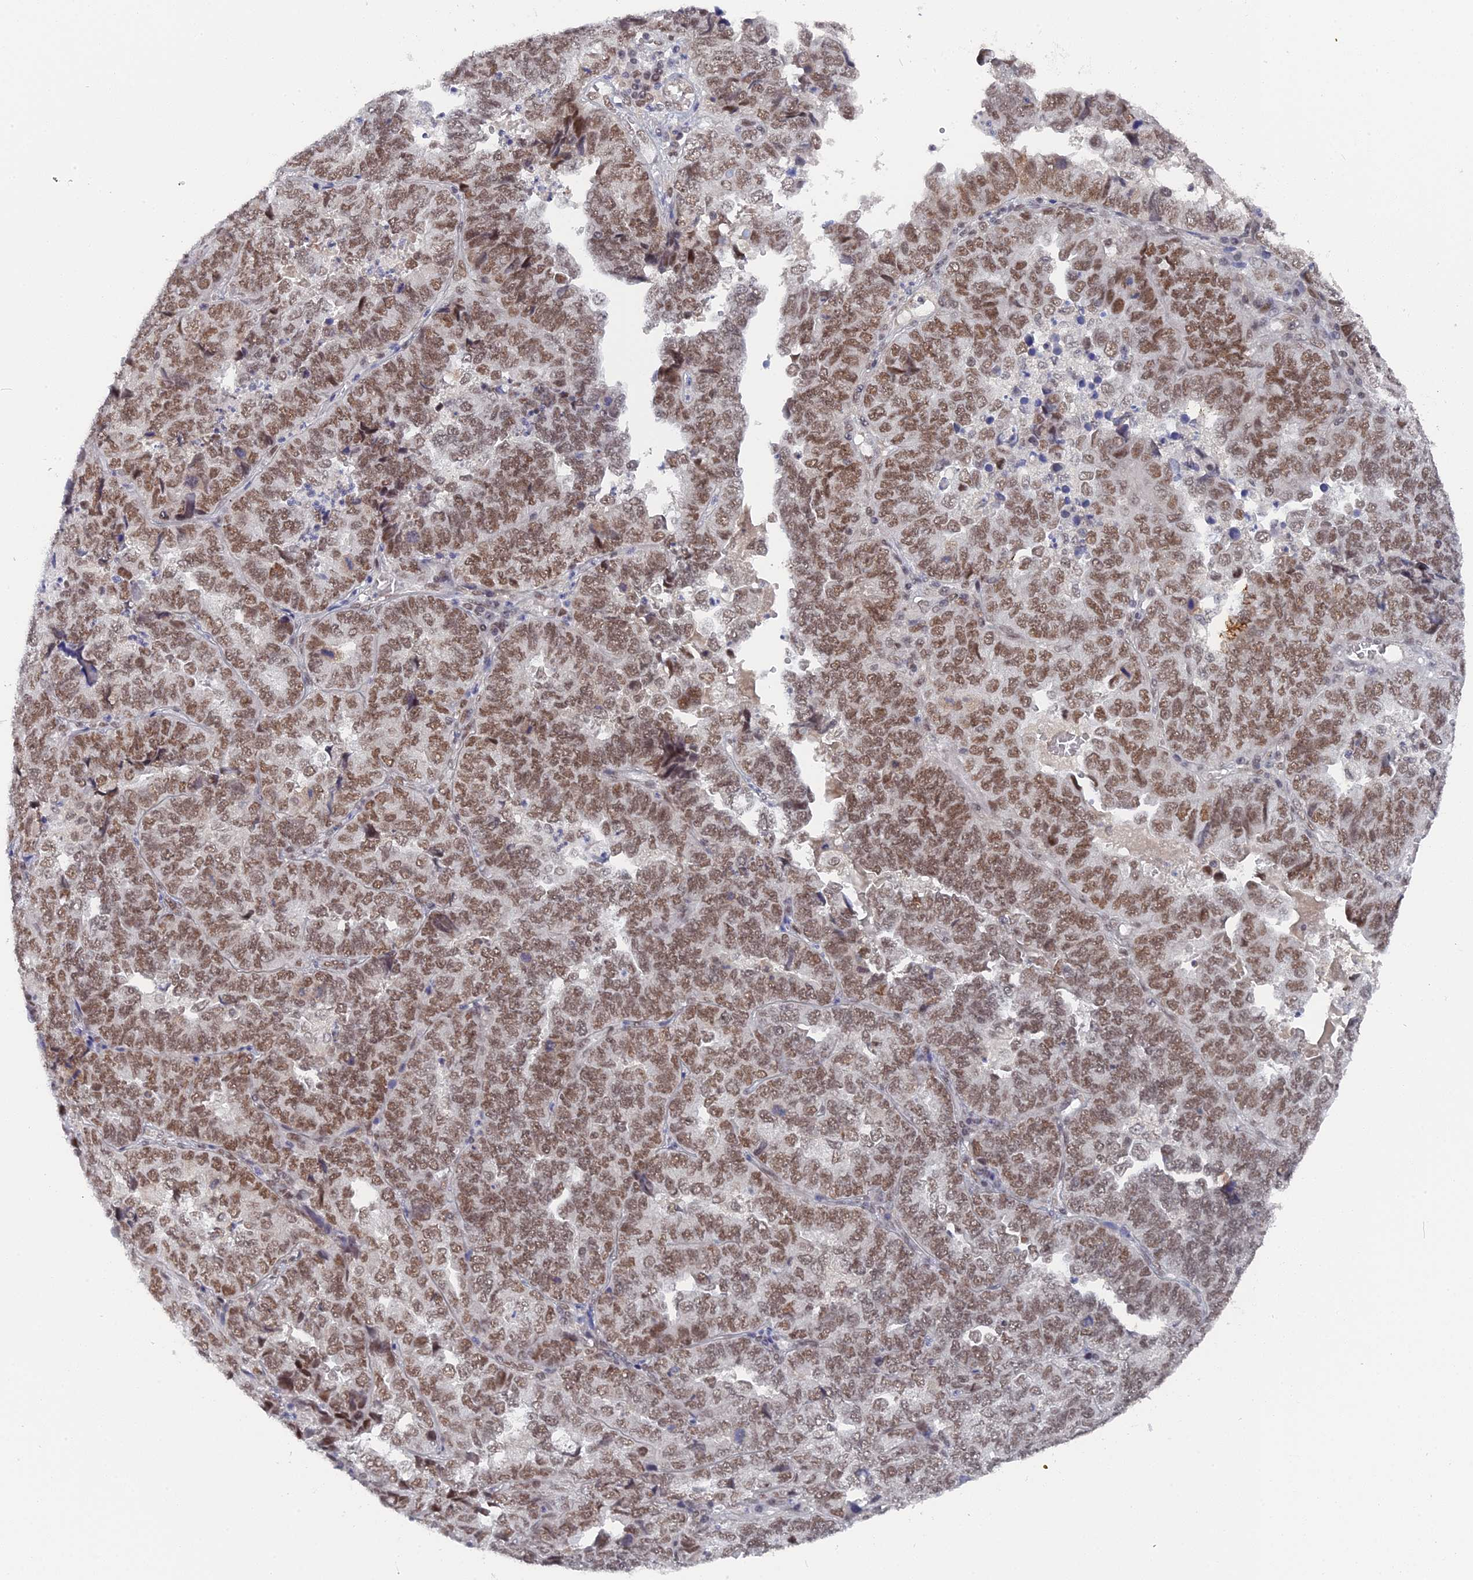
{"staining": {"intensity": "moderate", "quantity": ">75%", "location": "nuclear"}, "tissue": "endometrial cancer", "cell_type": "Tumor cells", "image_type": "cancer", "snomed": [{"axis": "morphology", "description": "Adenocarcinoma, NOS"}, {"axis": "topography", "description": "Endometrium"}], "caption": "About >75% of tumor cells in adenocarcinoma (endometrial) display moderate nuclear protein expression as visualized by brown immunohistochemical staining.", "gene": "CCDC85A", "patient": {"sex": "female", "age": 79}}